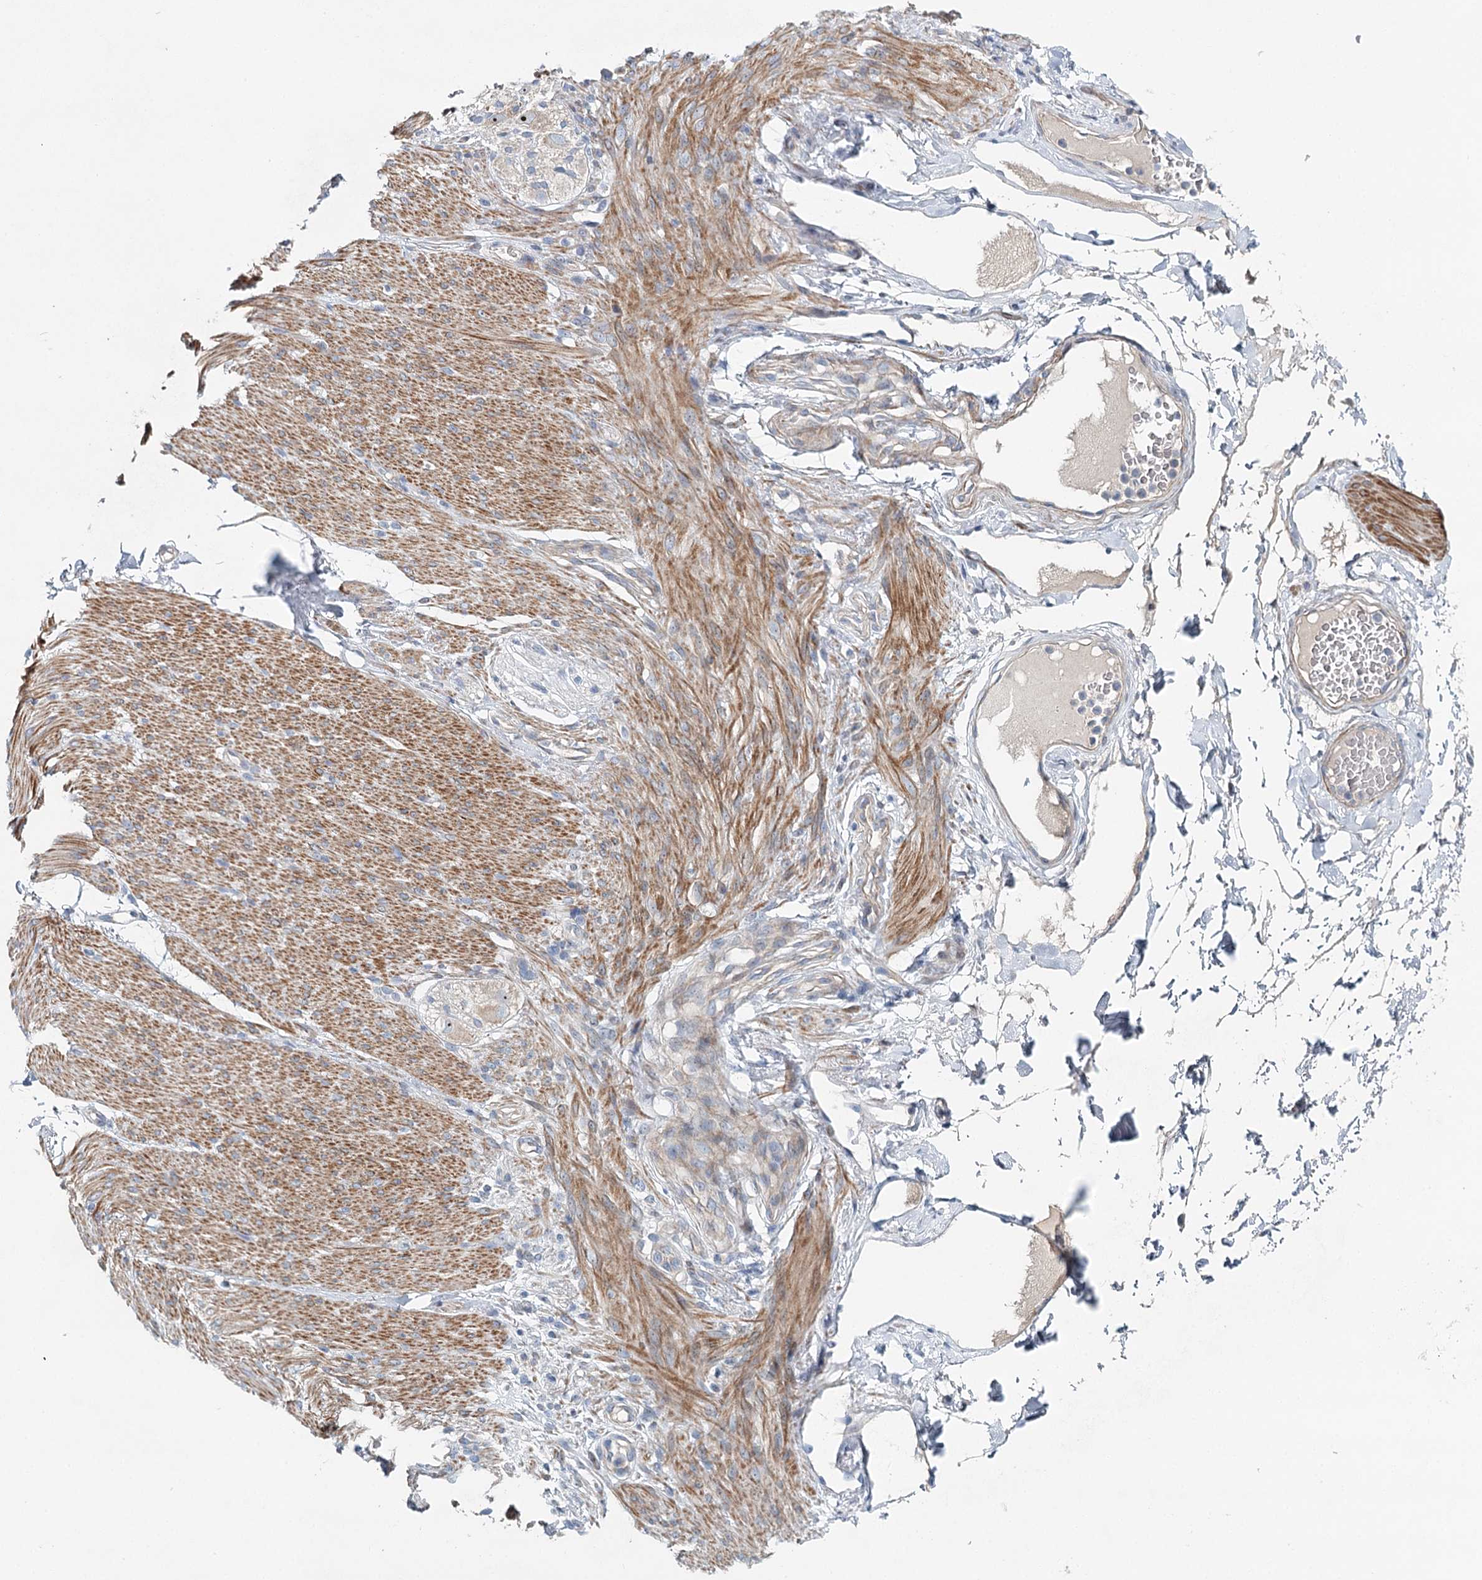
{"staining": {"intensity": "negative", "quantity": "none", "location": "none"}, "tissue": "adipose tissue", "cell_type": "Adipocytes", "image_type": "normal", "snomed": [{"axis": "morphology", "description": "Normal tissue, NOS"}, {"axis": "topography", "description": "Colon"}, {"axis": "topography", "description": "Peripheral nerve tissue"}], "caption": "DAB immunohistochemical staining of normal human adipose tissue exhibits no significant positivity in adipocytes.", "gene": "RBM43", "patient": {"sex": "female", "age": 61}}